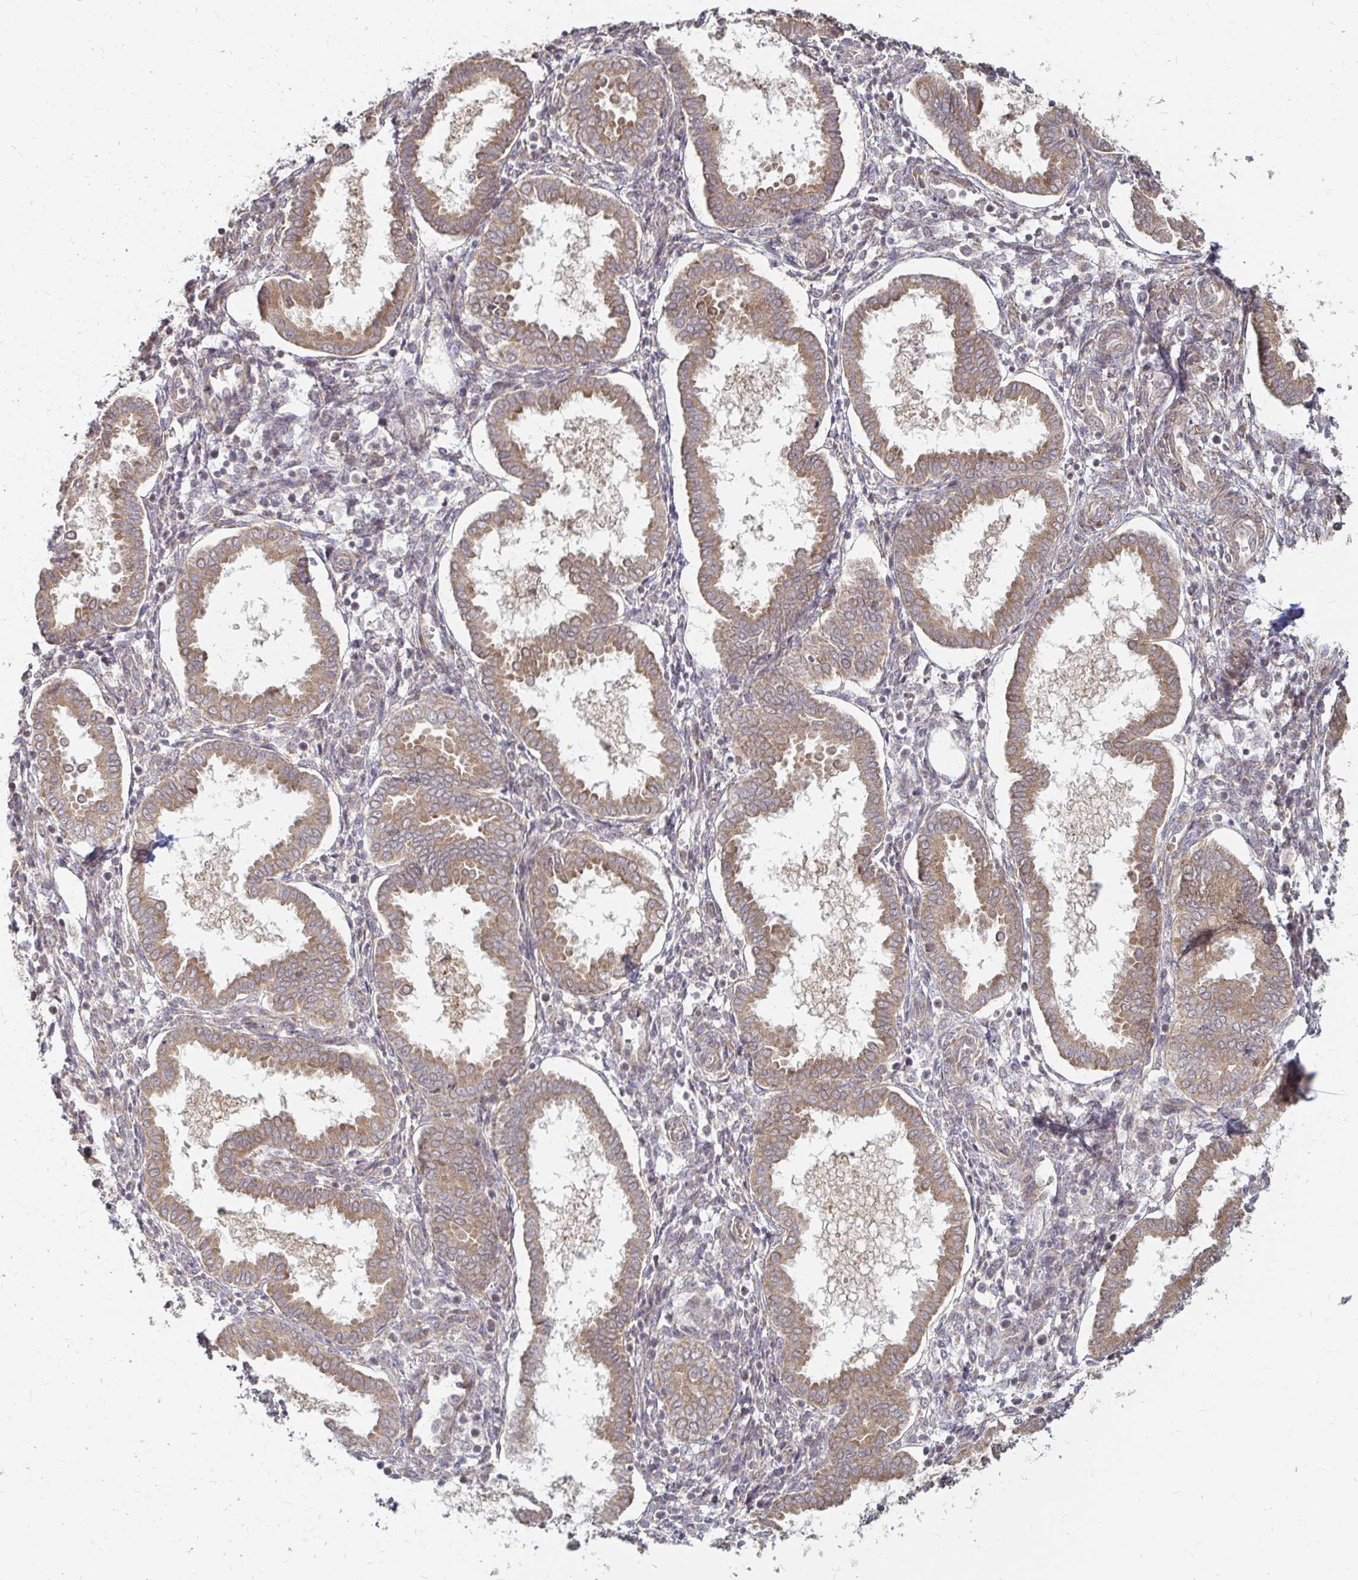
{"staining": {"intensity": "weak", "quantity": "25%-75%", "location": "cytoplasmic/membranous"}, "tissue": "endometrium", "cell_type": "Cells in endometrial stroma", "image_type": "normal", "snomed": [{"axis": "morphology", "description": "Normal tissue, NOS"}, {"axis": "topography", "description": "Endometrium"}], "caption": "Cells in endometrial stroma display low levels of weak cytoplasmic/membranous staining in approximately 25%-75% of cells in normal human endometrium.", "gene": "CAST", "patient": {"sex": "female", "age": 24}}